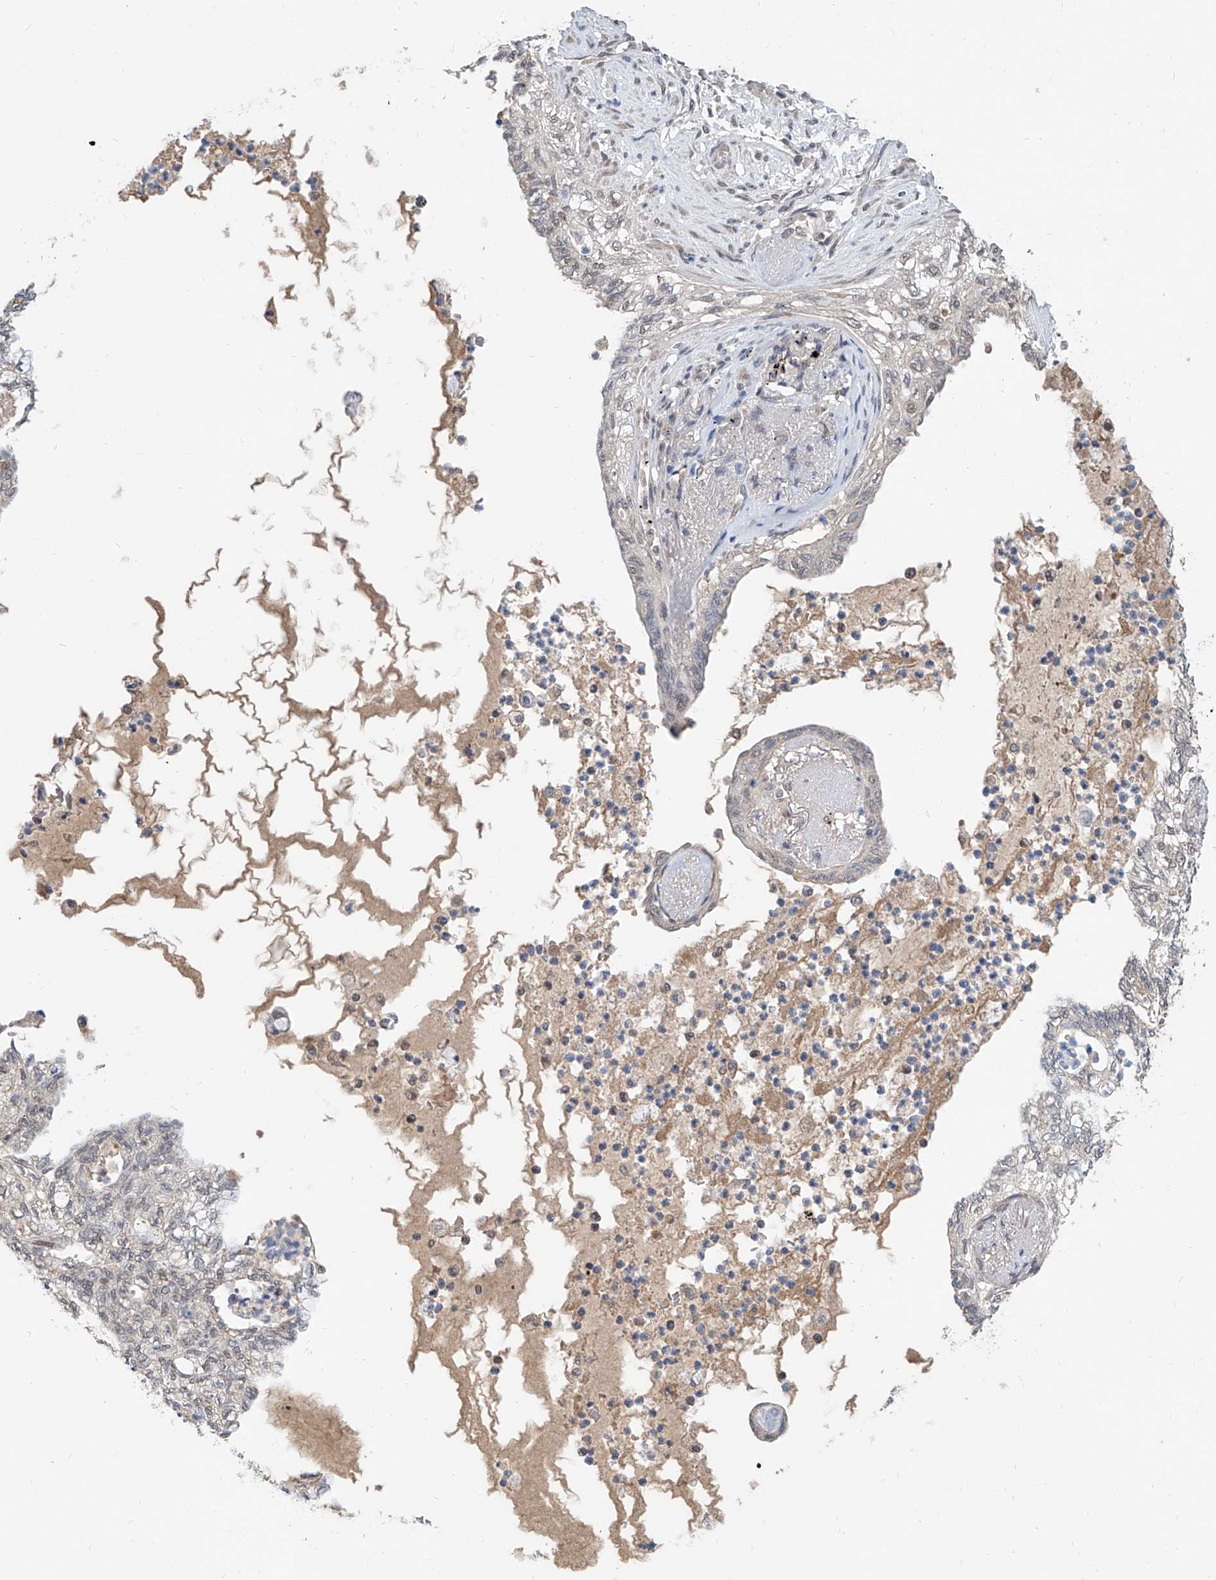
{"staining": {"intensity": "negative", "quantity": "none", "location": "none"}, "tissue": "lung cancer", "cell_type": "Tumor cells", "image_type": "cancer", "snomed": [{"axis": "morphology", "description": "Adenocarcinoma, NOS"}, {"axis": "topography", "description": "Lung"}], "caption": "DAB immunohistochemical staining of lung adenocarcinoma displays no significant staining in tumor cells.", "gene": "CARMIL3", "patient": {"sex": "female", "age": 70}}